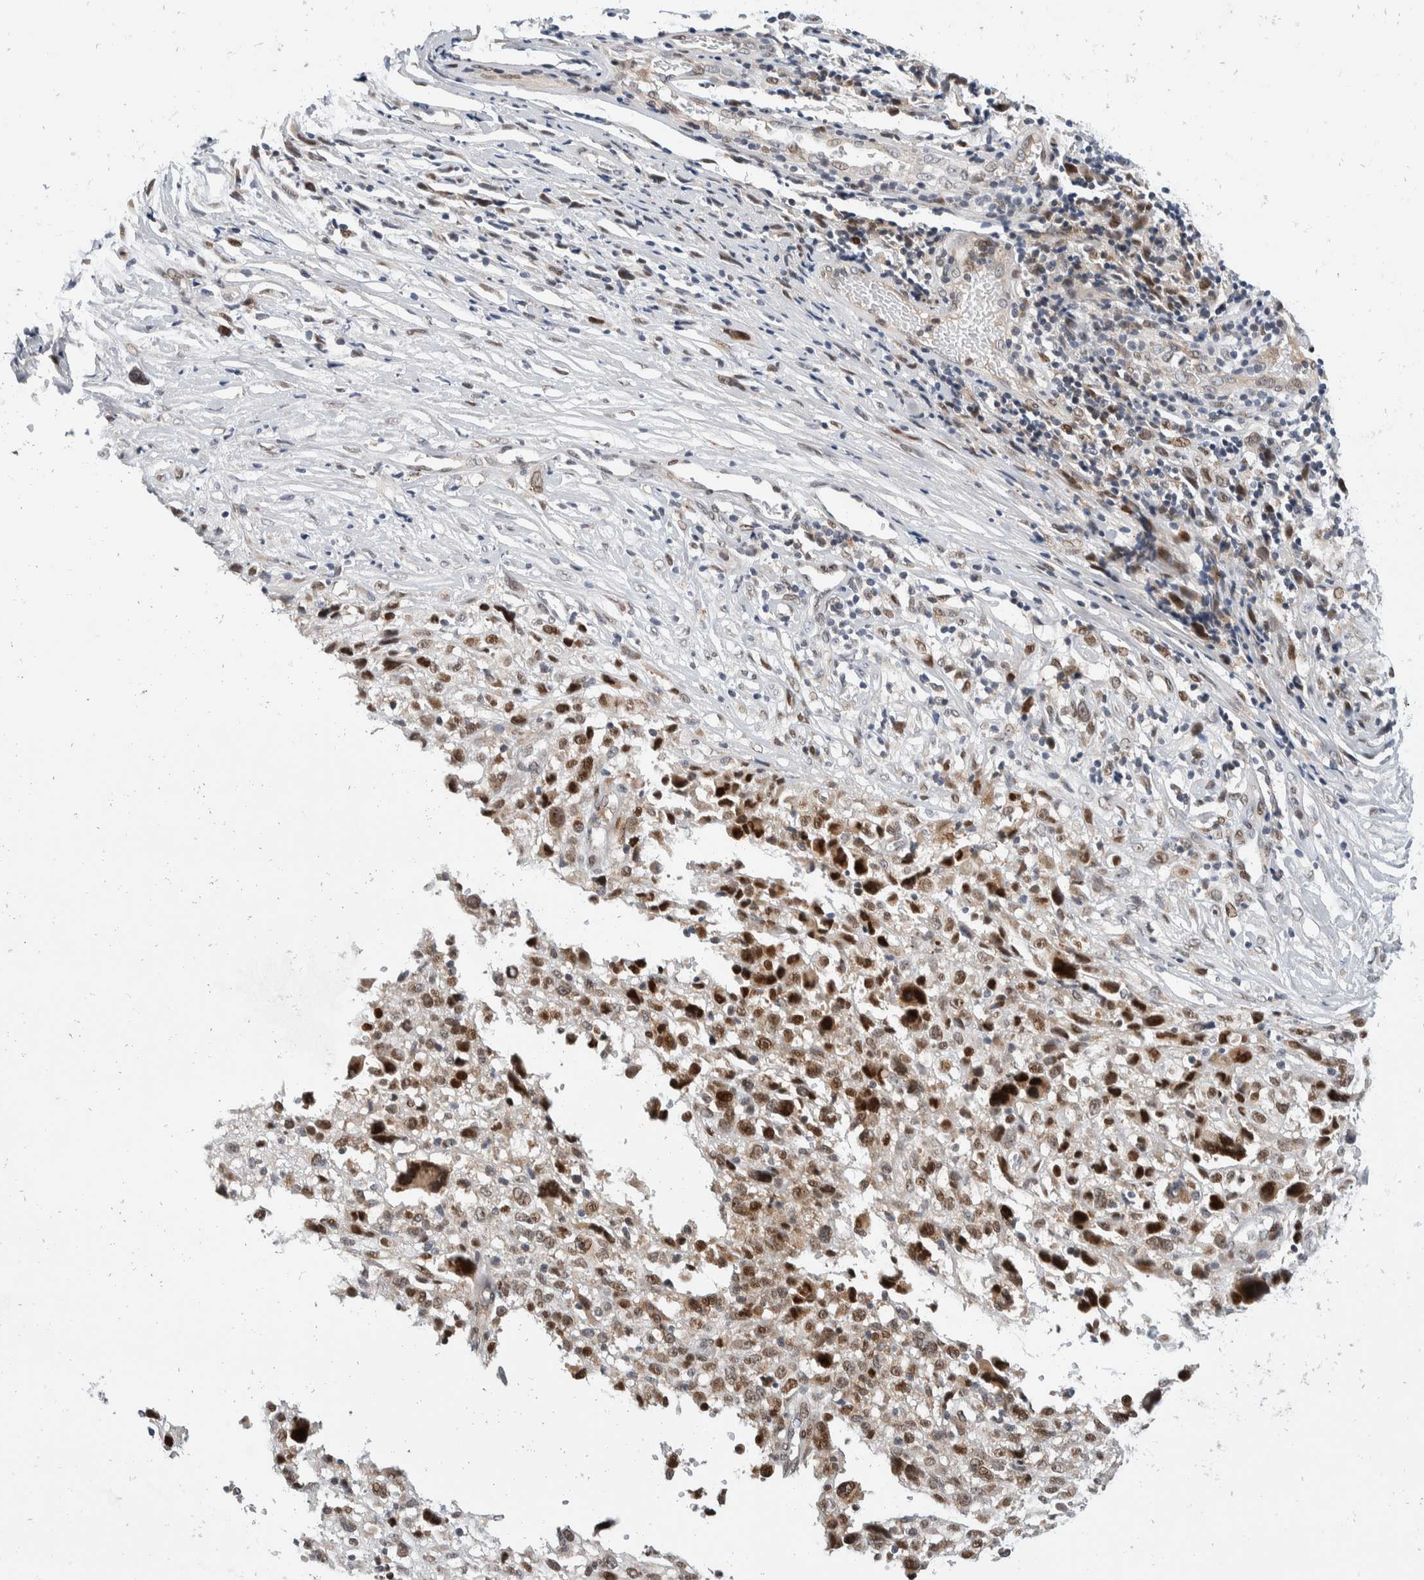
{"staining": {"intensity": "moderate", "quantity": "25%-75%", "location": "nuclear"}, "tissue": "melanoma", "cell_type": "Tumor cells", "image_type": "cancer", "snomed": [{"axis": "morphology", "description": "Malignant melanoma, NOS"}, {"axis": "topography", "description": "Skin"}], "caption": "An immunohistochemistry (IHC) image of tumor tissue is shown. Protein staining in brown highlights moderate nuclear positivity in melanoma within tumor cells.", "gene": "ZNF703", "patient": {"sex": "female", "age": 55}}